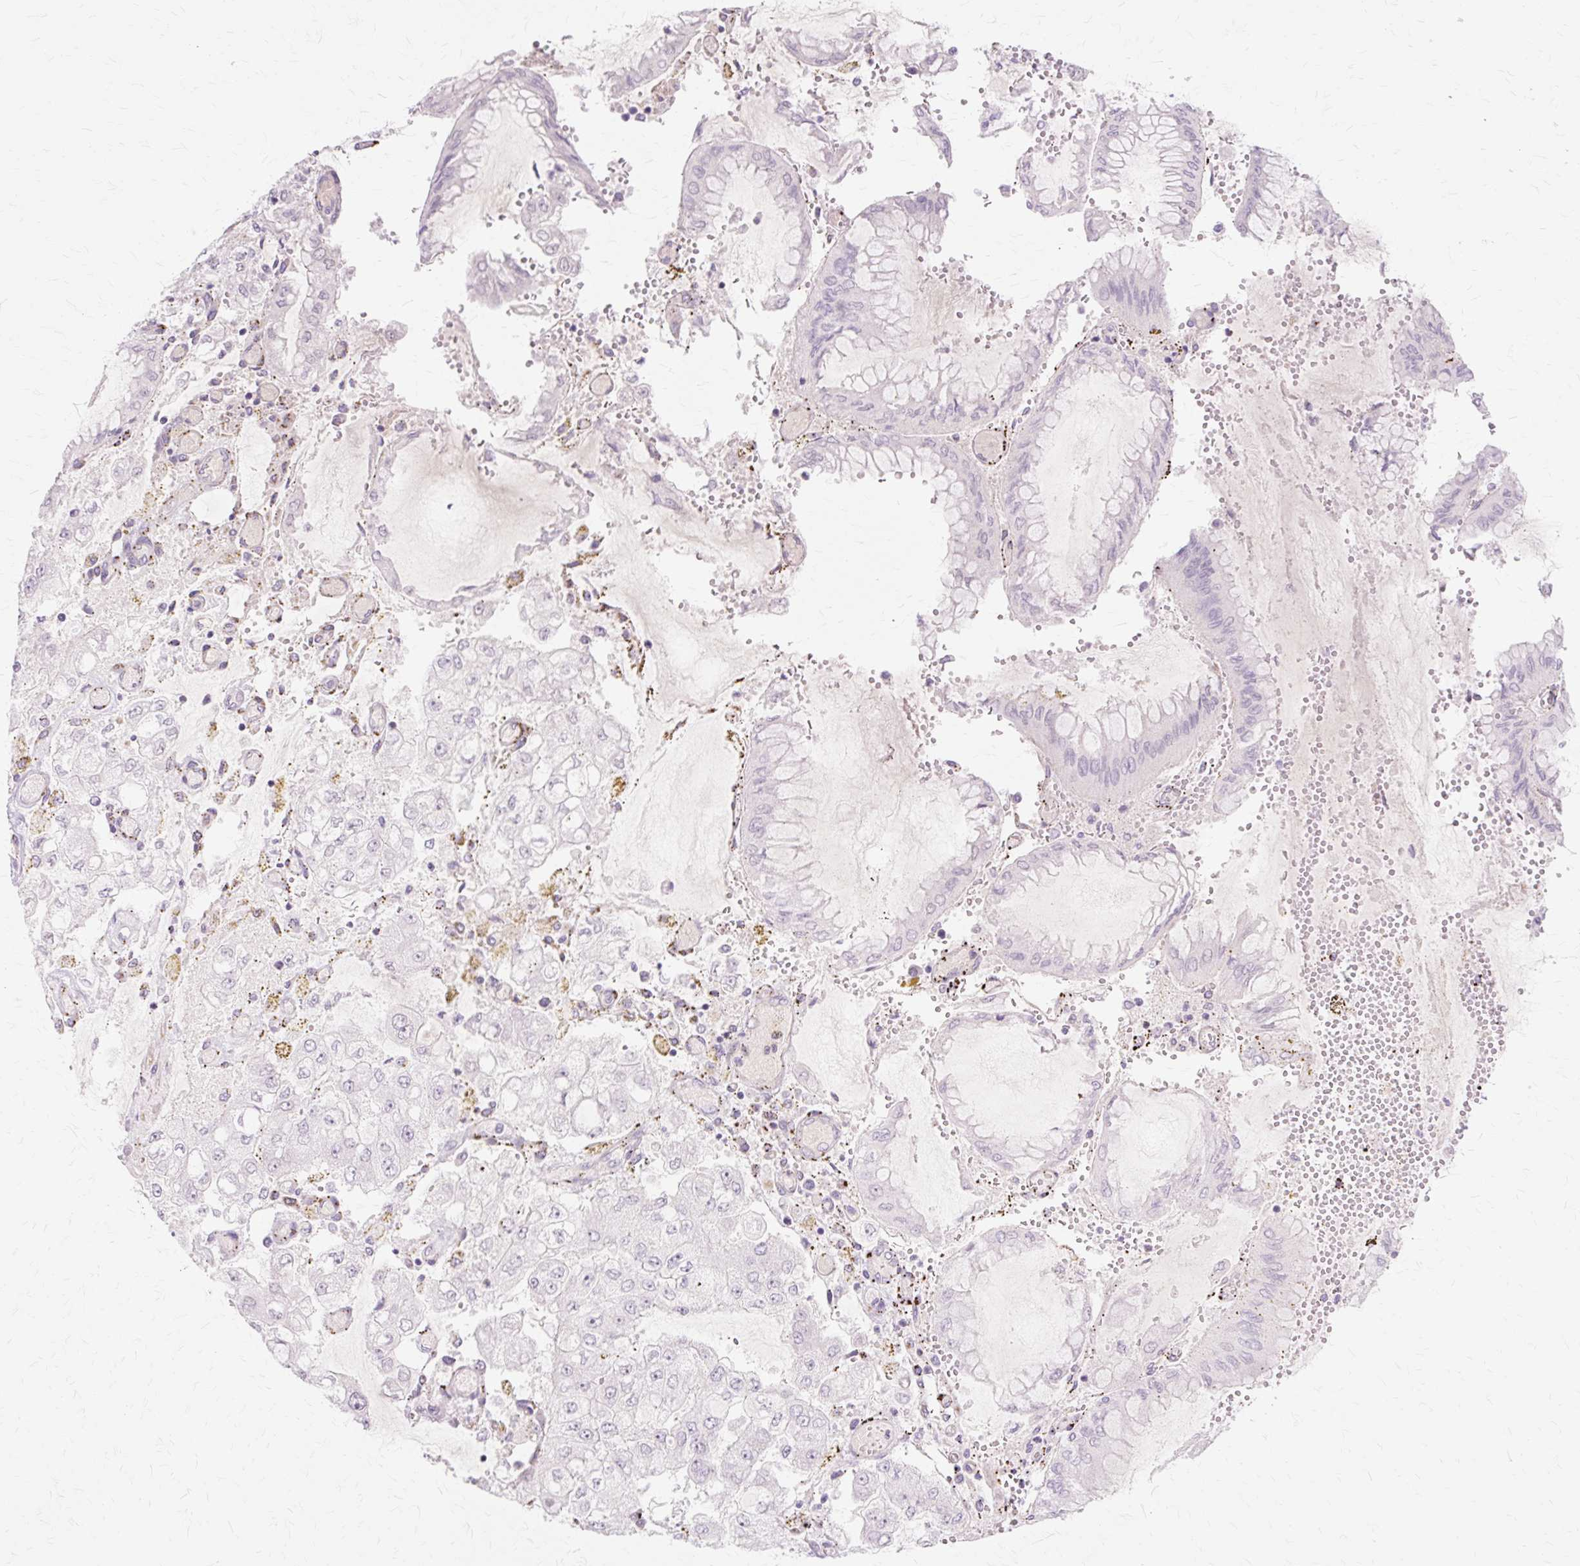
{"staining": {"intensity": "negative", "quantity": "none", "location": "none"}, "tissue": "stomach cancer", "cell_type": "Tumor cells", "image_type": "cancer", "snomed": [{"axis": "morphology", "description": "Adenocarcinoma, NOS"}, {"axis": "topography", "description": "Stomach"}], "caption": "An IHC photomicrograph of stomach cancer is shown. There is no staining in tumor cells of stomach cancer. (Stains: DAB (3,3'-diaminobenzidine) immunohistochemistry with hematoxylin counter stain, Microscopy: brightfield microscopy at high magnification).", "gene": "ZNF35", "patient": {"sex": "male", "age": 76}}